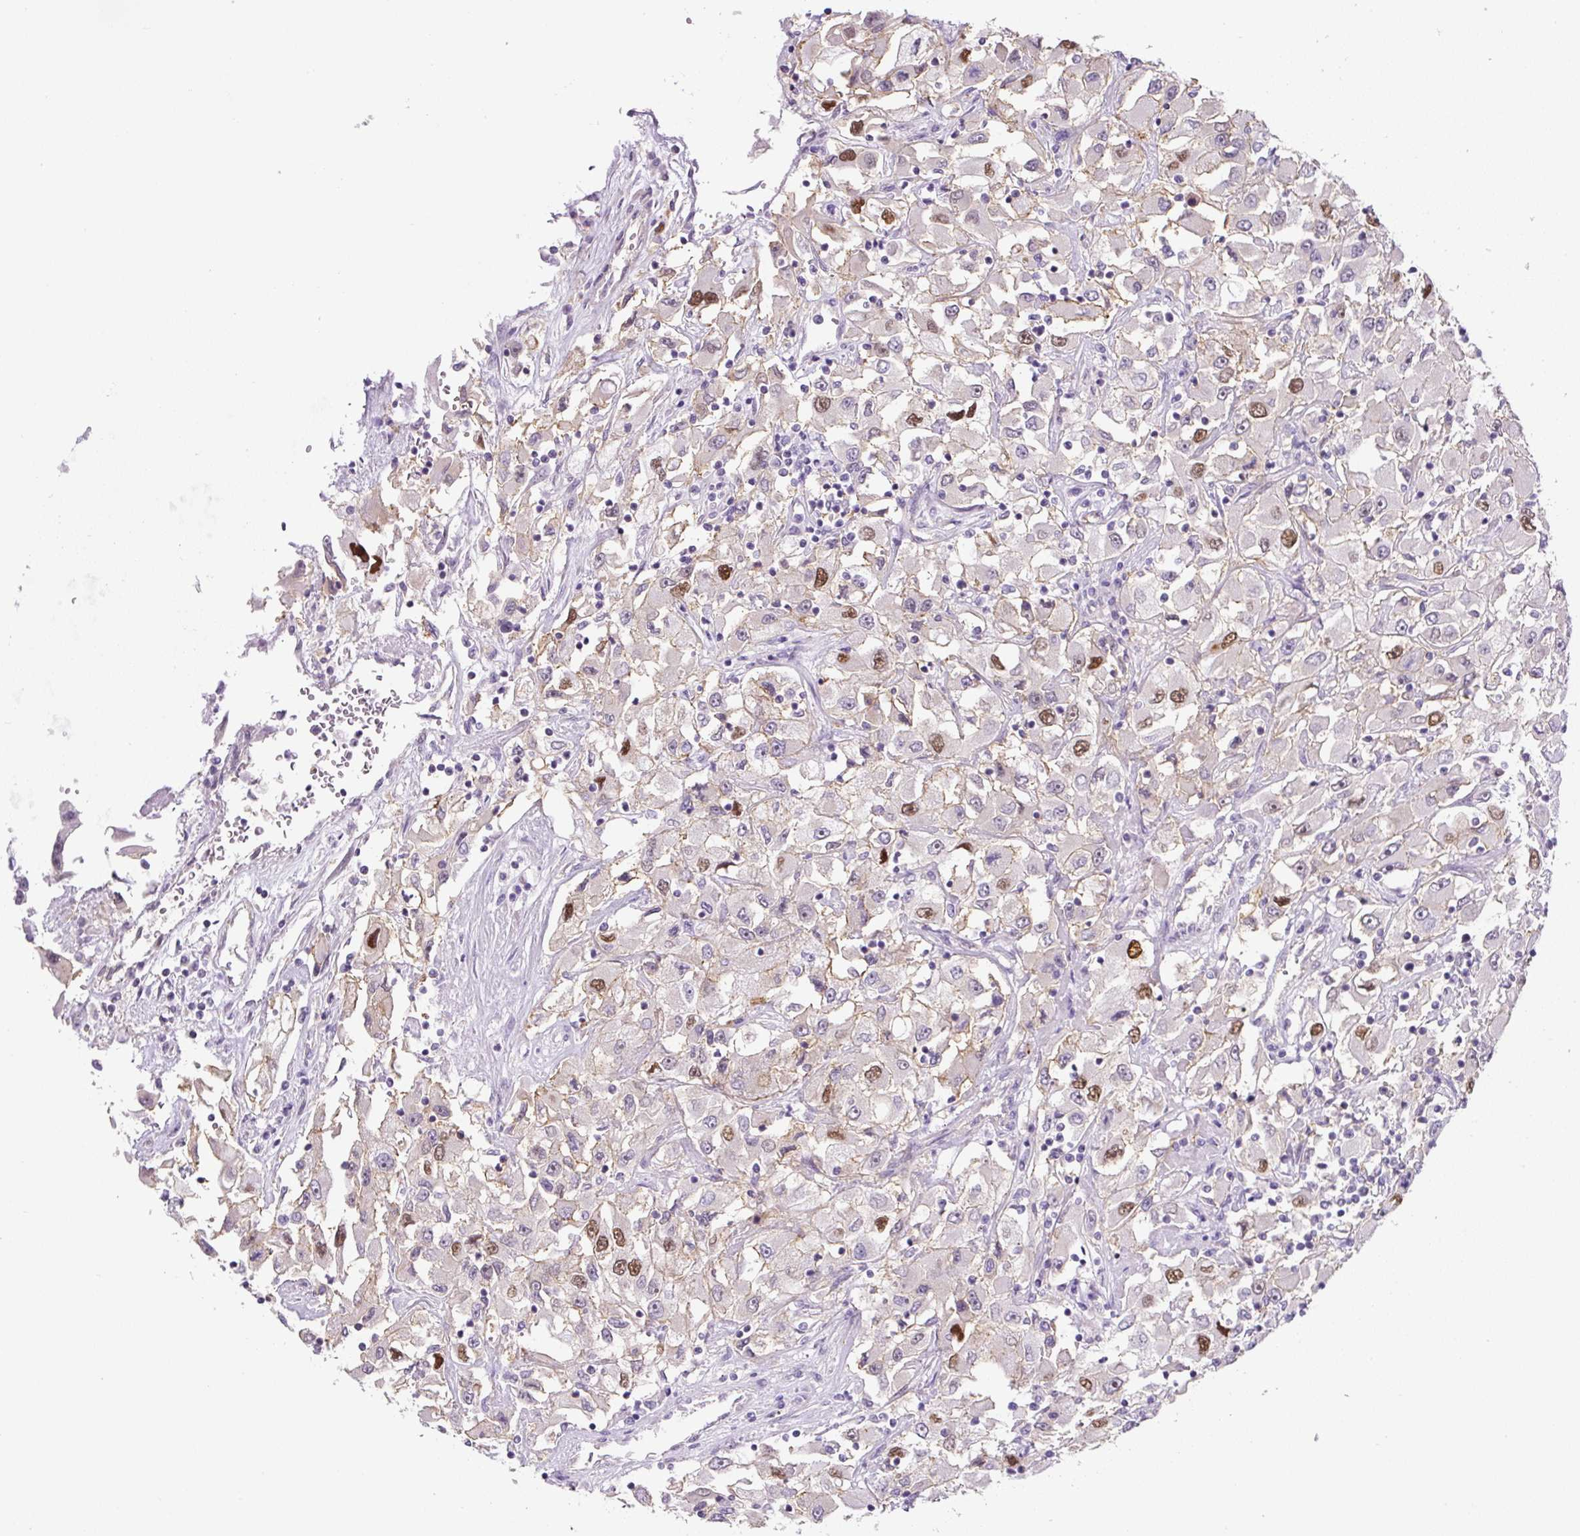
{"staining": {"intensity": "moderate", "quantity": "25%-75%", "location": "nuclear"}, "tissue": "renal cancer", "cell_type": "Tumor cells", "image_type": "cancer", "snomed": [{"axis": "morphology", "description": "Adenocarcinoma, NOS"}, {"axis": "topography", "description": "Kidney"}], "caption": "Moderate nuclear staining is identified in approximately 25%-75% of tumor cells in renal adenocarcinoma.", "gene": "ADAMTS19", "patient": {"sex": "female", "age": 52}}